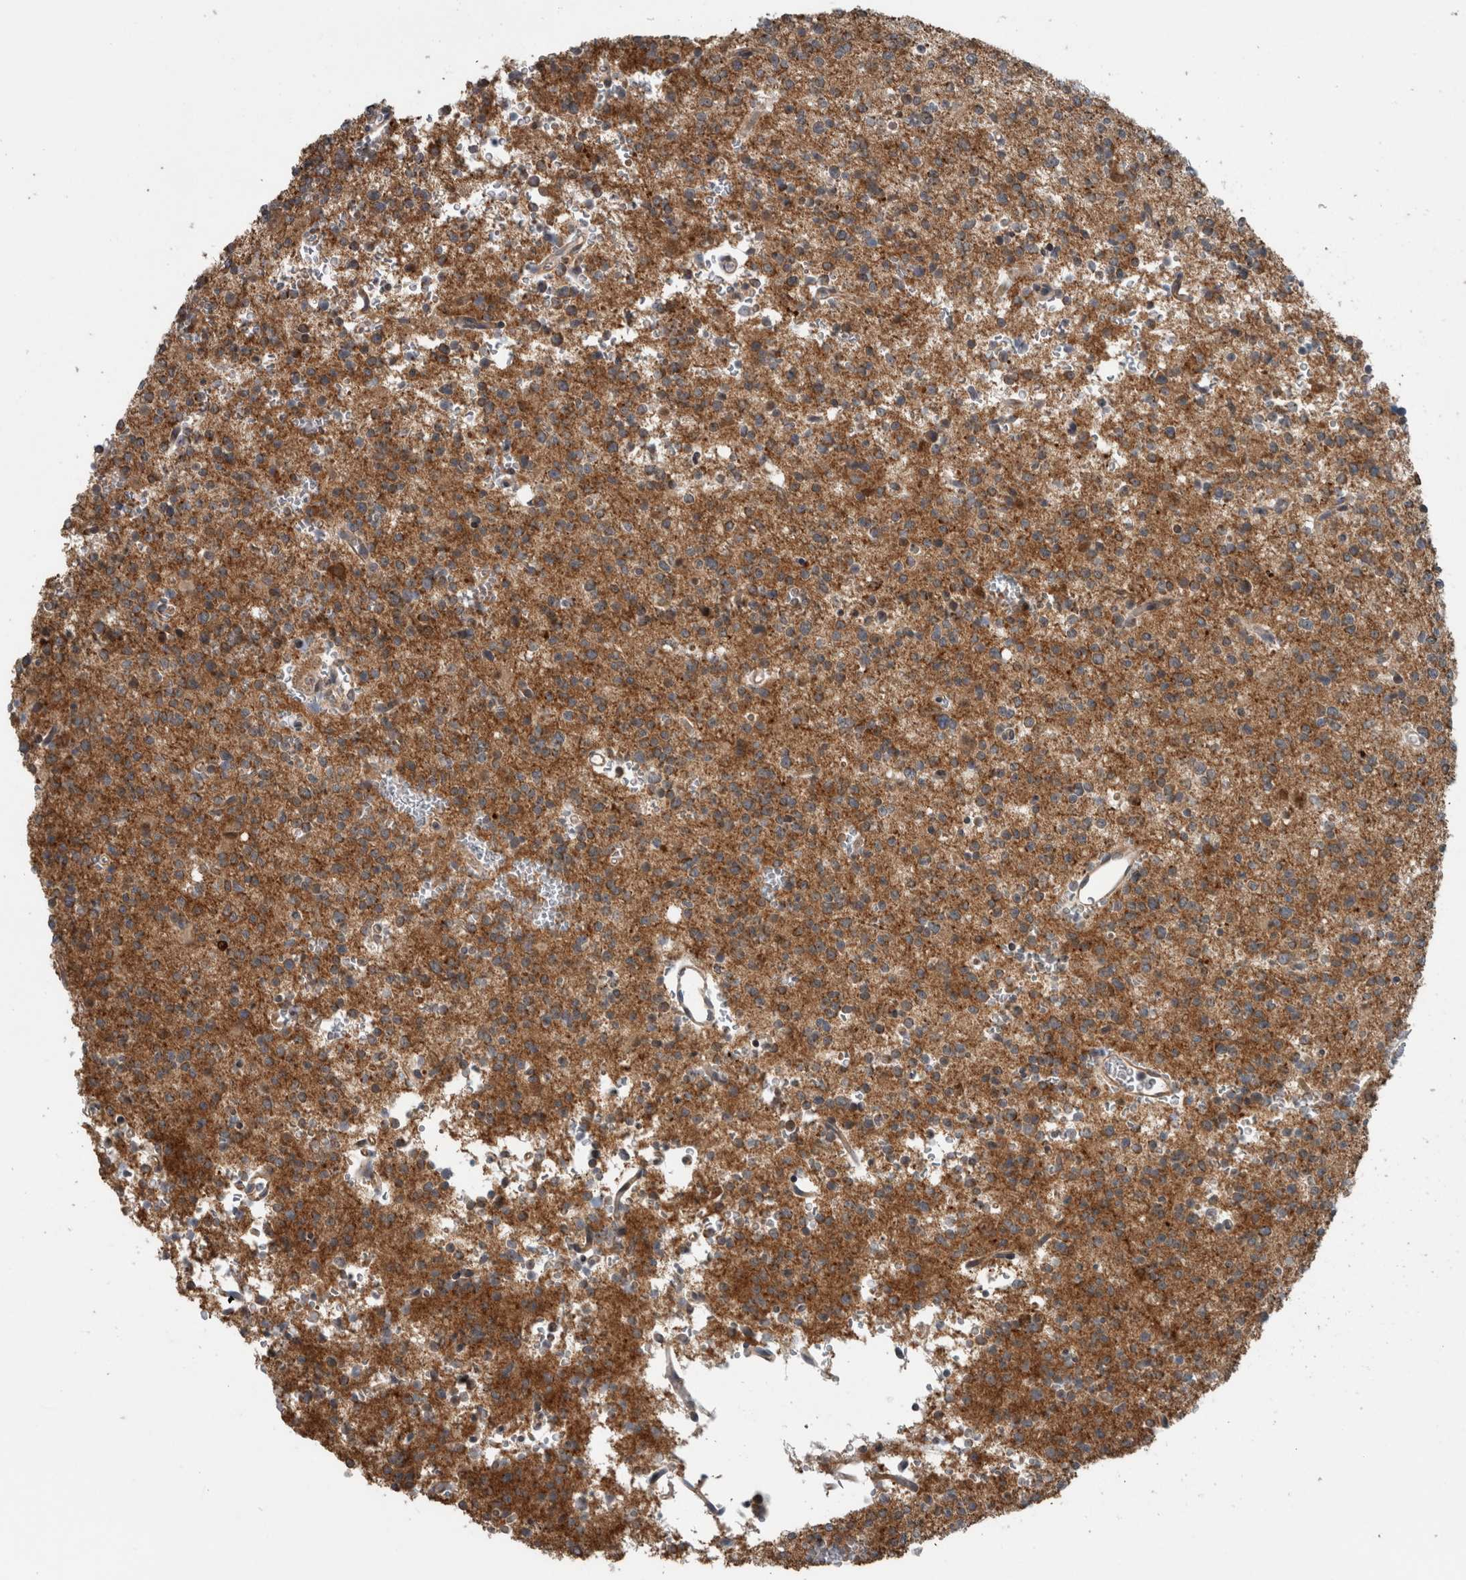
{"staining": {"intensity": "moderate", "quantity": ">75%", "location": "cytoplasmic/membranous"}, "tissue": "glioma", "cell_type": "Tumor cells", "image_type": "cancer", "snomed": [{"axis": "morphology", "description": "Glioma, malignant, High grade"}, {"axis": "topography", "description": "Brain"}], "caption": "A brown stain labels moderate cytoplasmic/membranous staining of a protein in human glioma tumor cells.", "gene": "GBA2", "patient": {"sex": "female", "age": 62}}